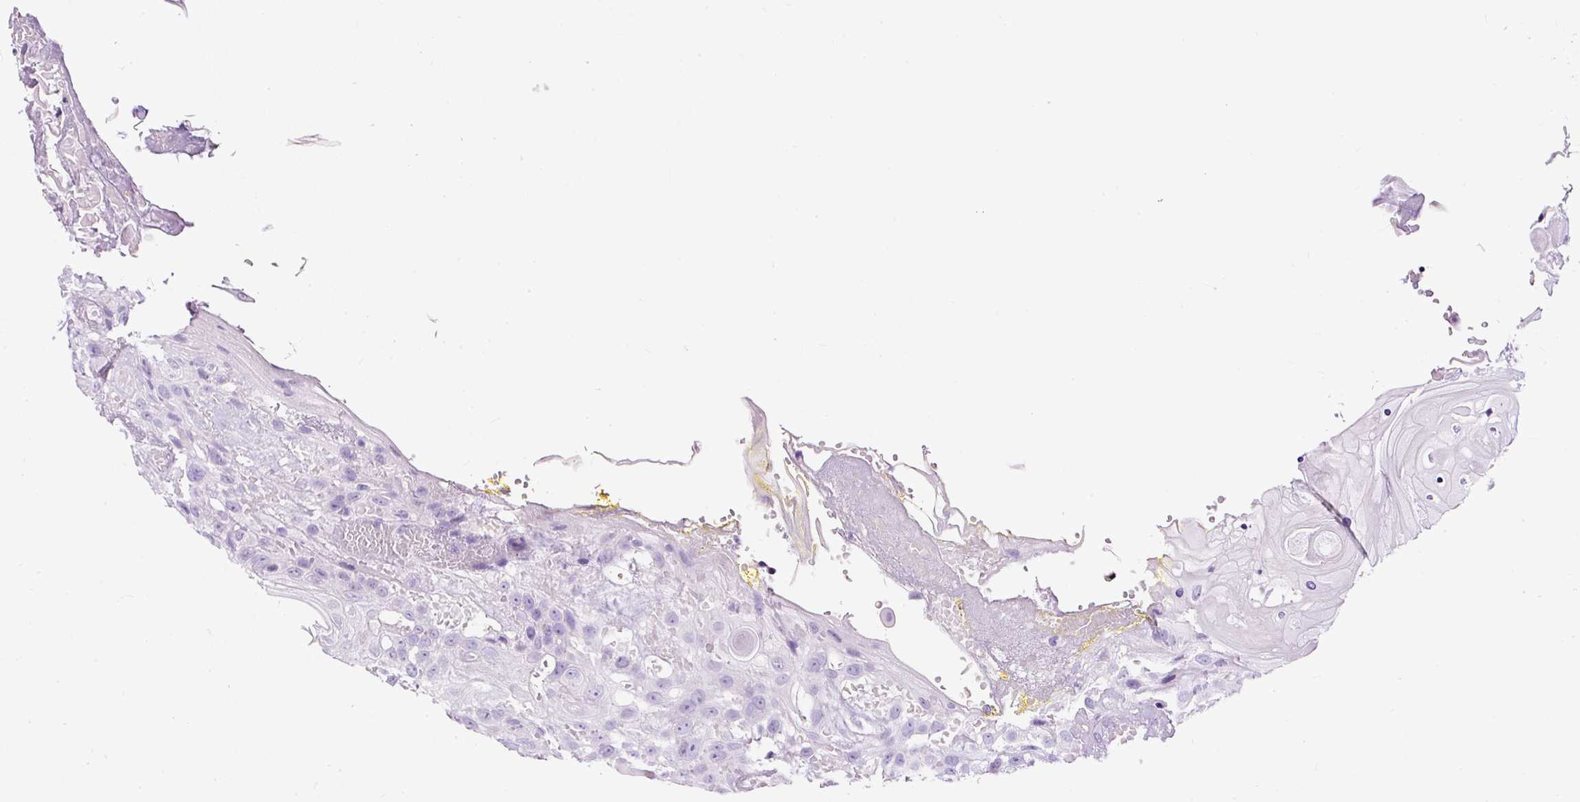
{"staining": {"intensity": "negative", "quantity": "none", "location": "none"}, "tissue": "head and neck cancer", "cell_type": "Tumor cells", "image_type": "cancer", "snomed": [{"axis": "morphology", "description": "Squamous cell carcinoma, NOS"}, {"axis": "topography", "description": "Head-Neck"}], "caption": "DAB immunohistochemical staining of human squamous cell carcinoma (head and neck) exhibits no significant expression in tumor cells.", "gene": "STOX2", "patient": {"sex": "female", "age": 43}}